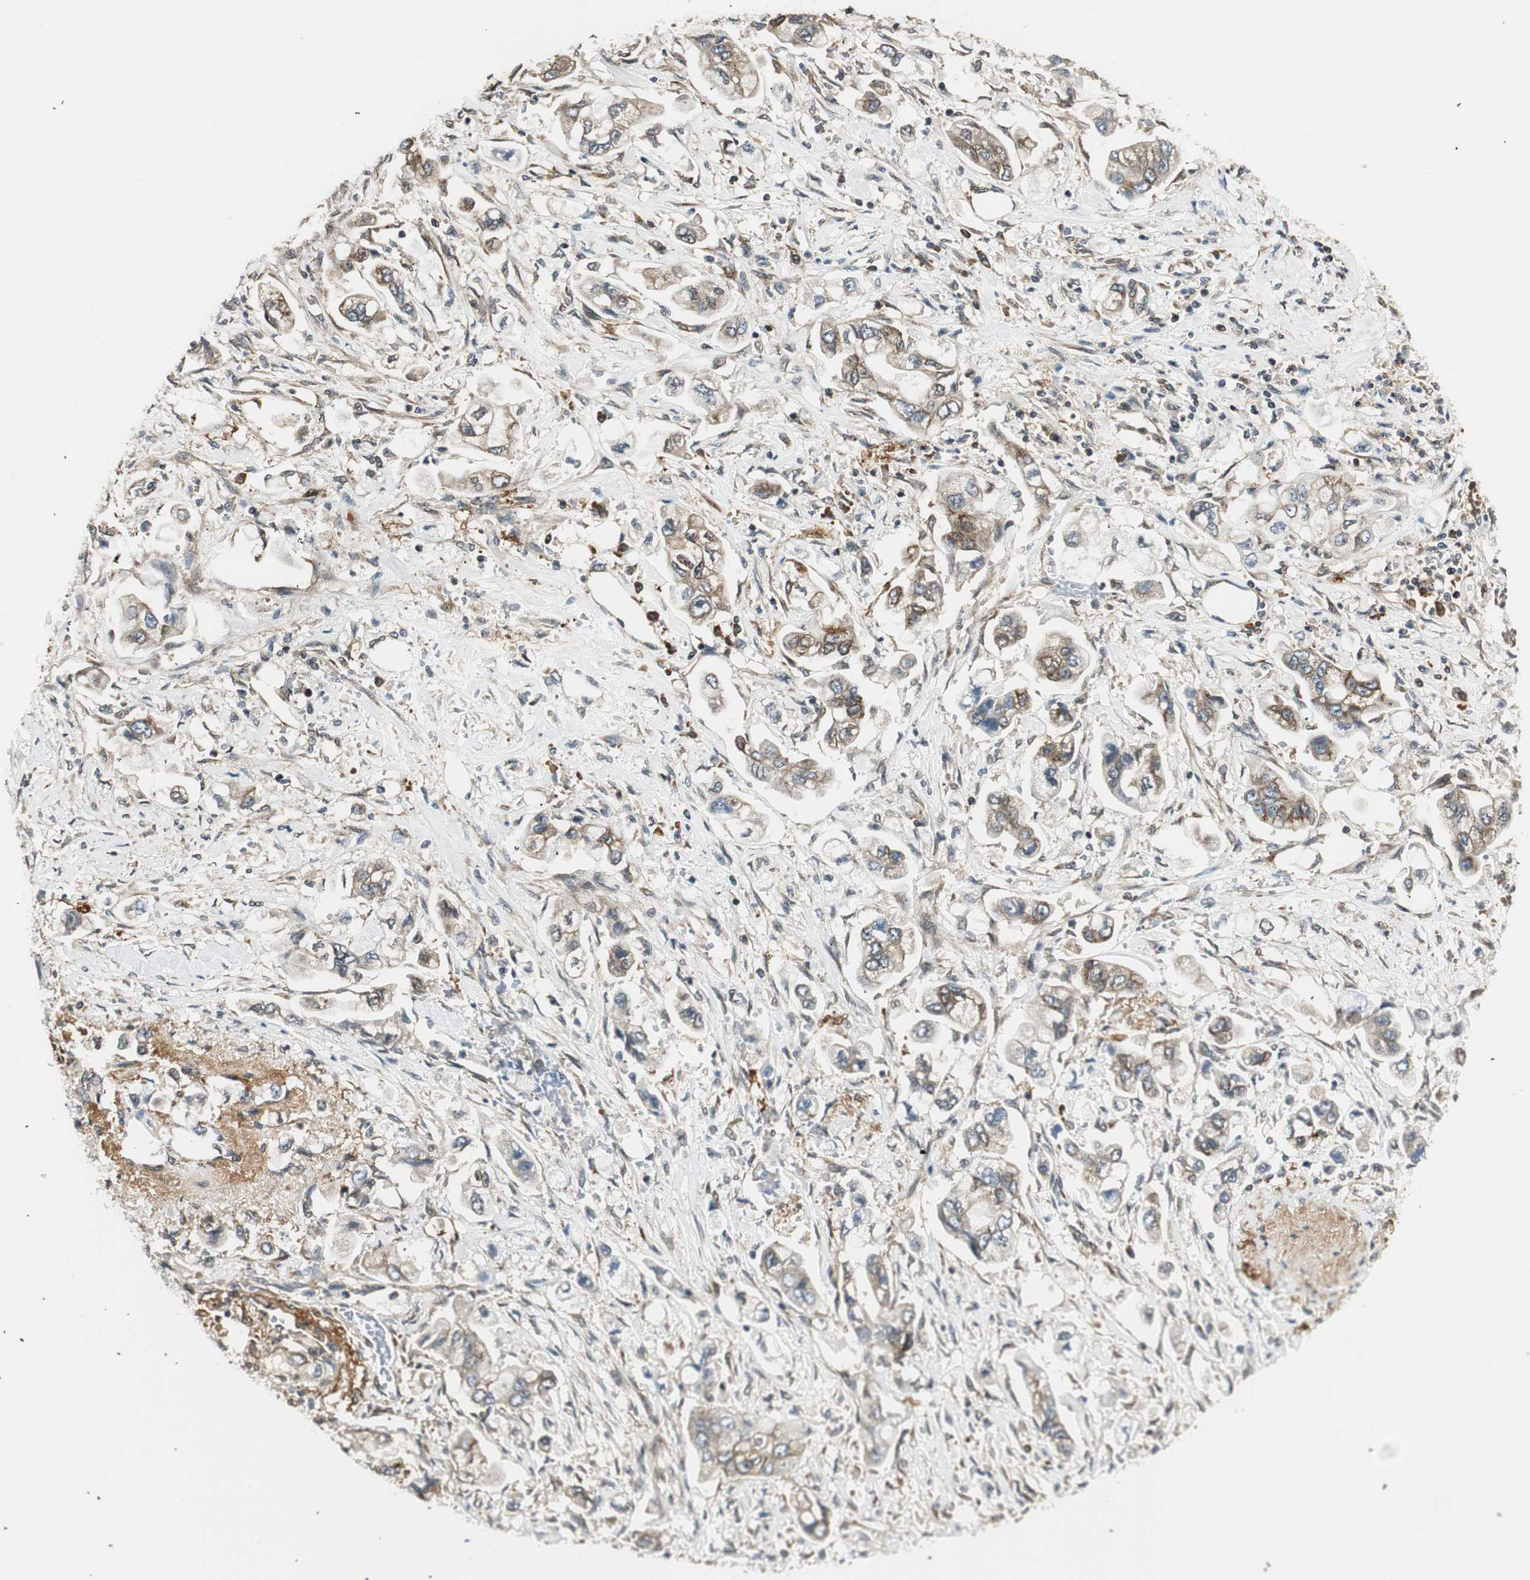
{"staining": {"intensity": "moderate", "quantity": "25%-75%", "location": "cytoplasmic/membranous"}, "tissue": "stomach cancer", "cell_type": "Tumor cells", "image_type": "cancer", "snomed": [{"axis": "morphology", "description": "Adenocarcinoma, NOS"}, {"axis": "topography", "description": "Stomach"}], "caption": "About 25%-75% of tumor cells in stomach cancer show moderate cytoplasmic/membranous protein staining as visualized by brown immunohistochemical staining.", "gene": "RING1", "patient": {"sex": "male", "age": 62}}